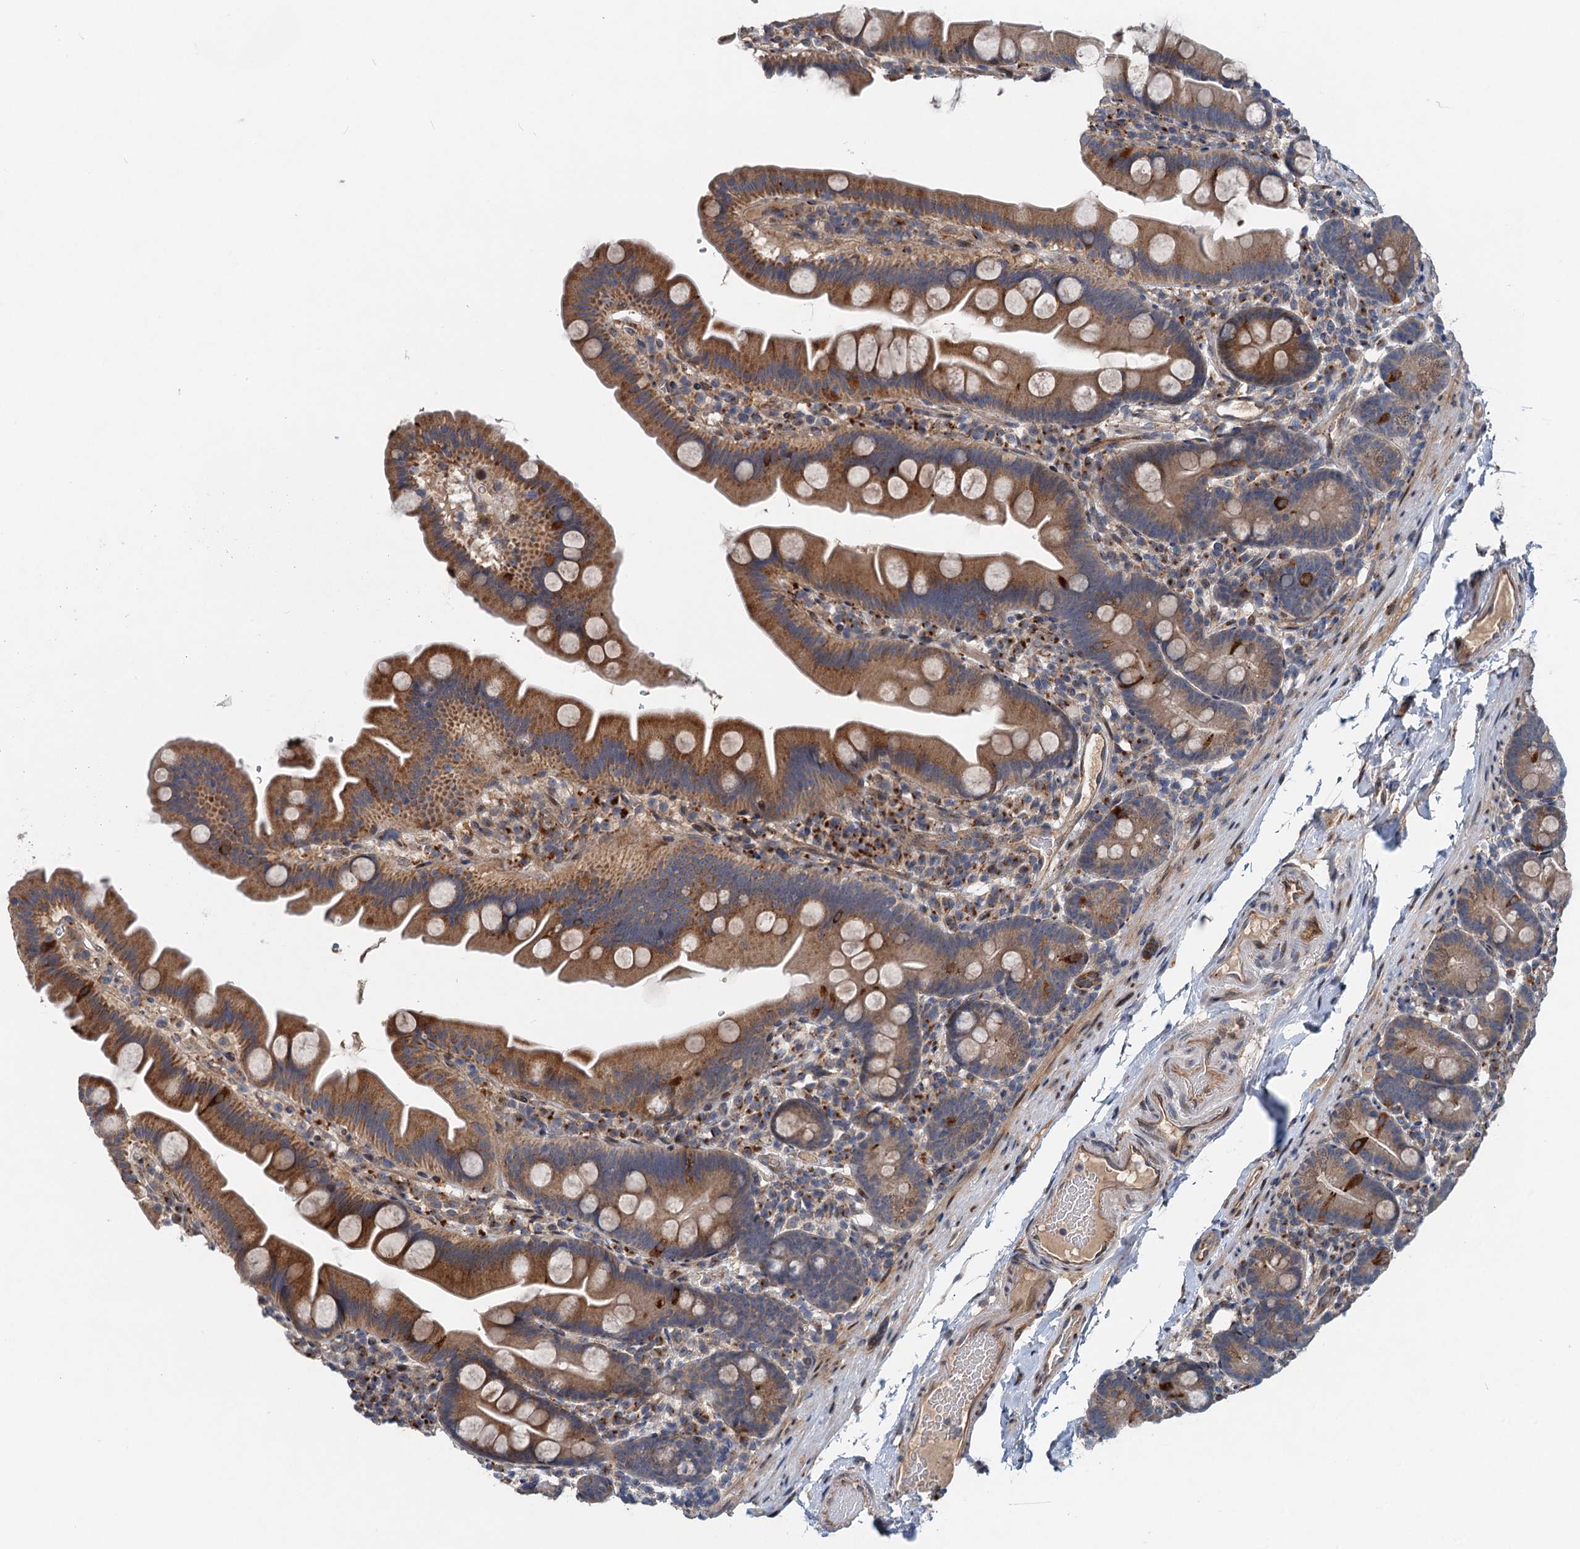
{"staining": {"intensity": "moderate", "quantity": "25%-75%", "location": "cytoplasmic/membranous"}, "tissue": "small intestine", "cell_type": "Glandular cells", "image_type": "normal", "snomed": [{"axis": "morphology", "description": "Normal tissue, NOS"}, {"axis": "topography", "description": "Small intestine"}], "caption": "Human small intestine stained with a brown dye shows moderate cytoplasmic/membranous positive expression in about 25%-75% of glandular cells.", "gene": "NBEA", "patient": {"sex": "female", "age": 68}}